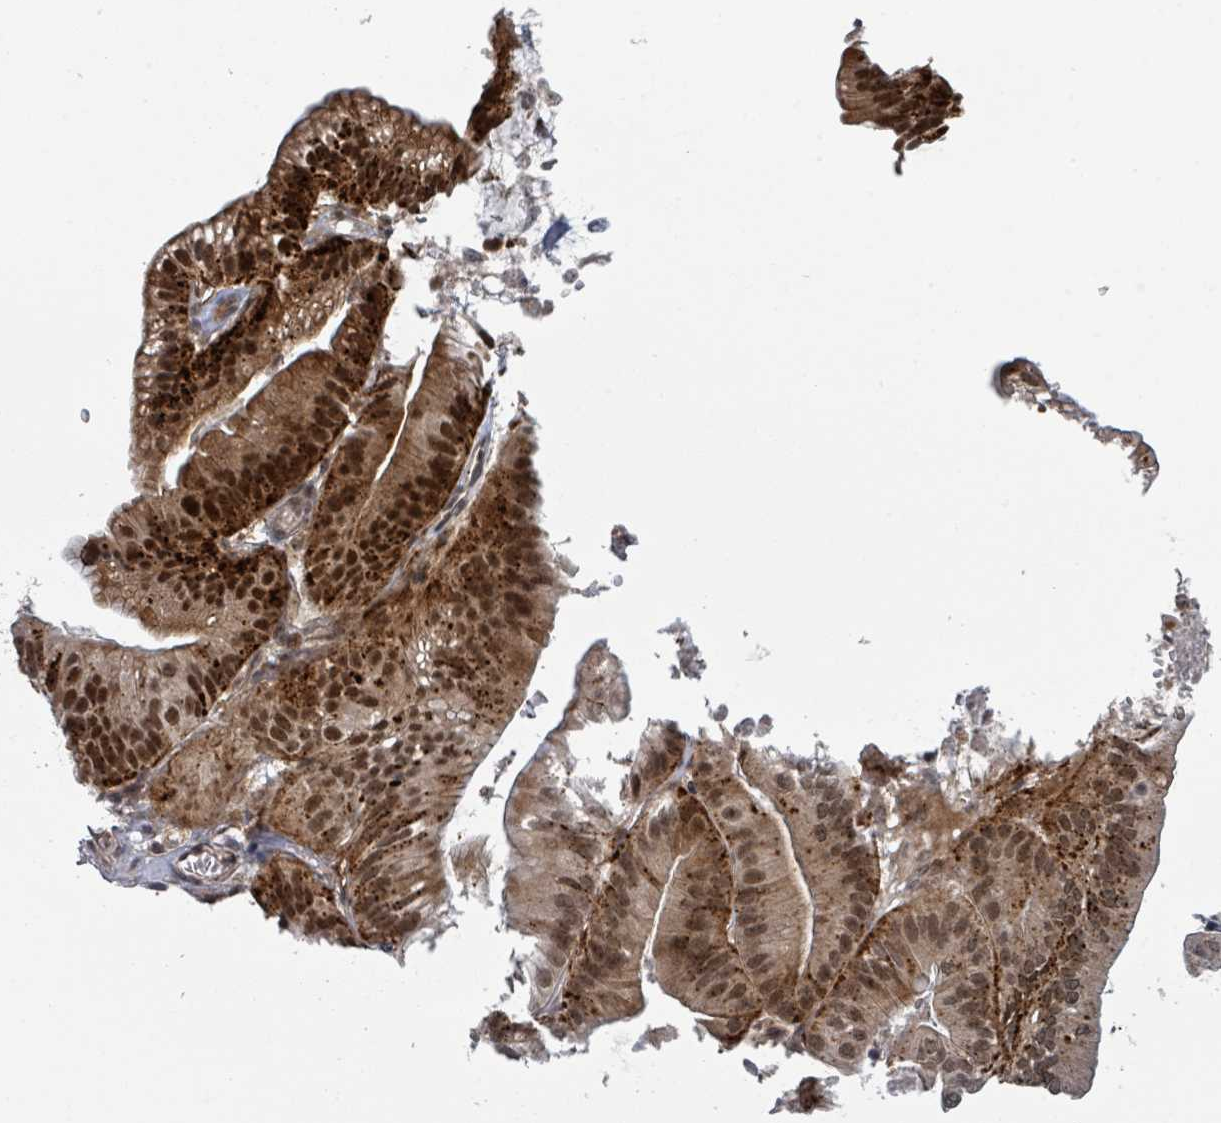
{"staining": {"intensity": "strong", "quantity": ">75%", "location": "cytoplasmic/membranous,nuclear"}, "tissue": "ovarian cancer", "cell_type": "Tumor cells", "image_type": "cancer", "snomed": [{"axis": "morphology", "description": "Cystadenocarcinoma, mucinous, NOS"}, {"axis": "topography", "description": "Ovary"}], "caption": "High-power microscopy captured an immunohistochemistry photomicrograph of ovarian cancer (mucinous cystadenocarcinoma), revealing strong cytoplasmic/membranous and nuclear positivity in about >75% of tumor cells. The protein is shown in brown color, while the nuclei are stained blue.", "gene": "GTF3C1", "patient": {"sex": "female", "age": 61}}